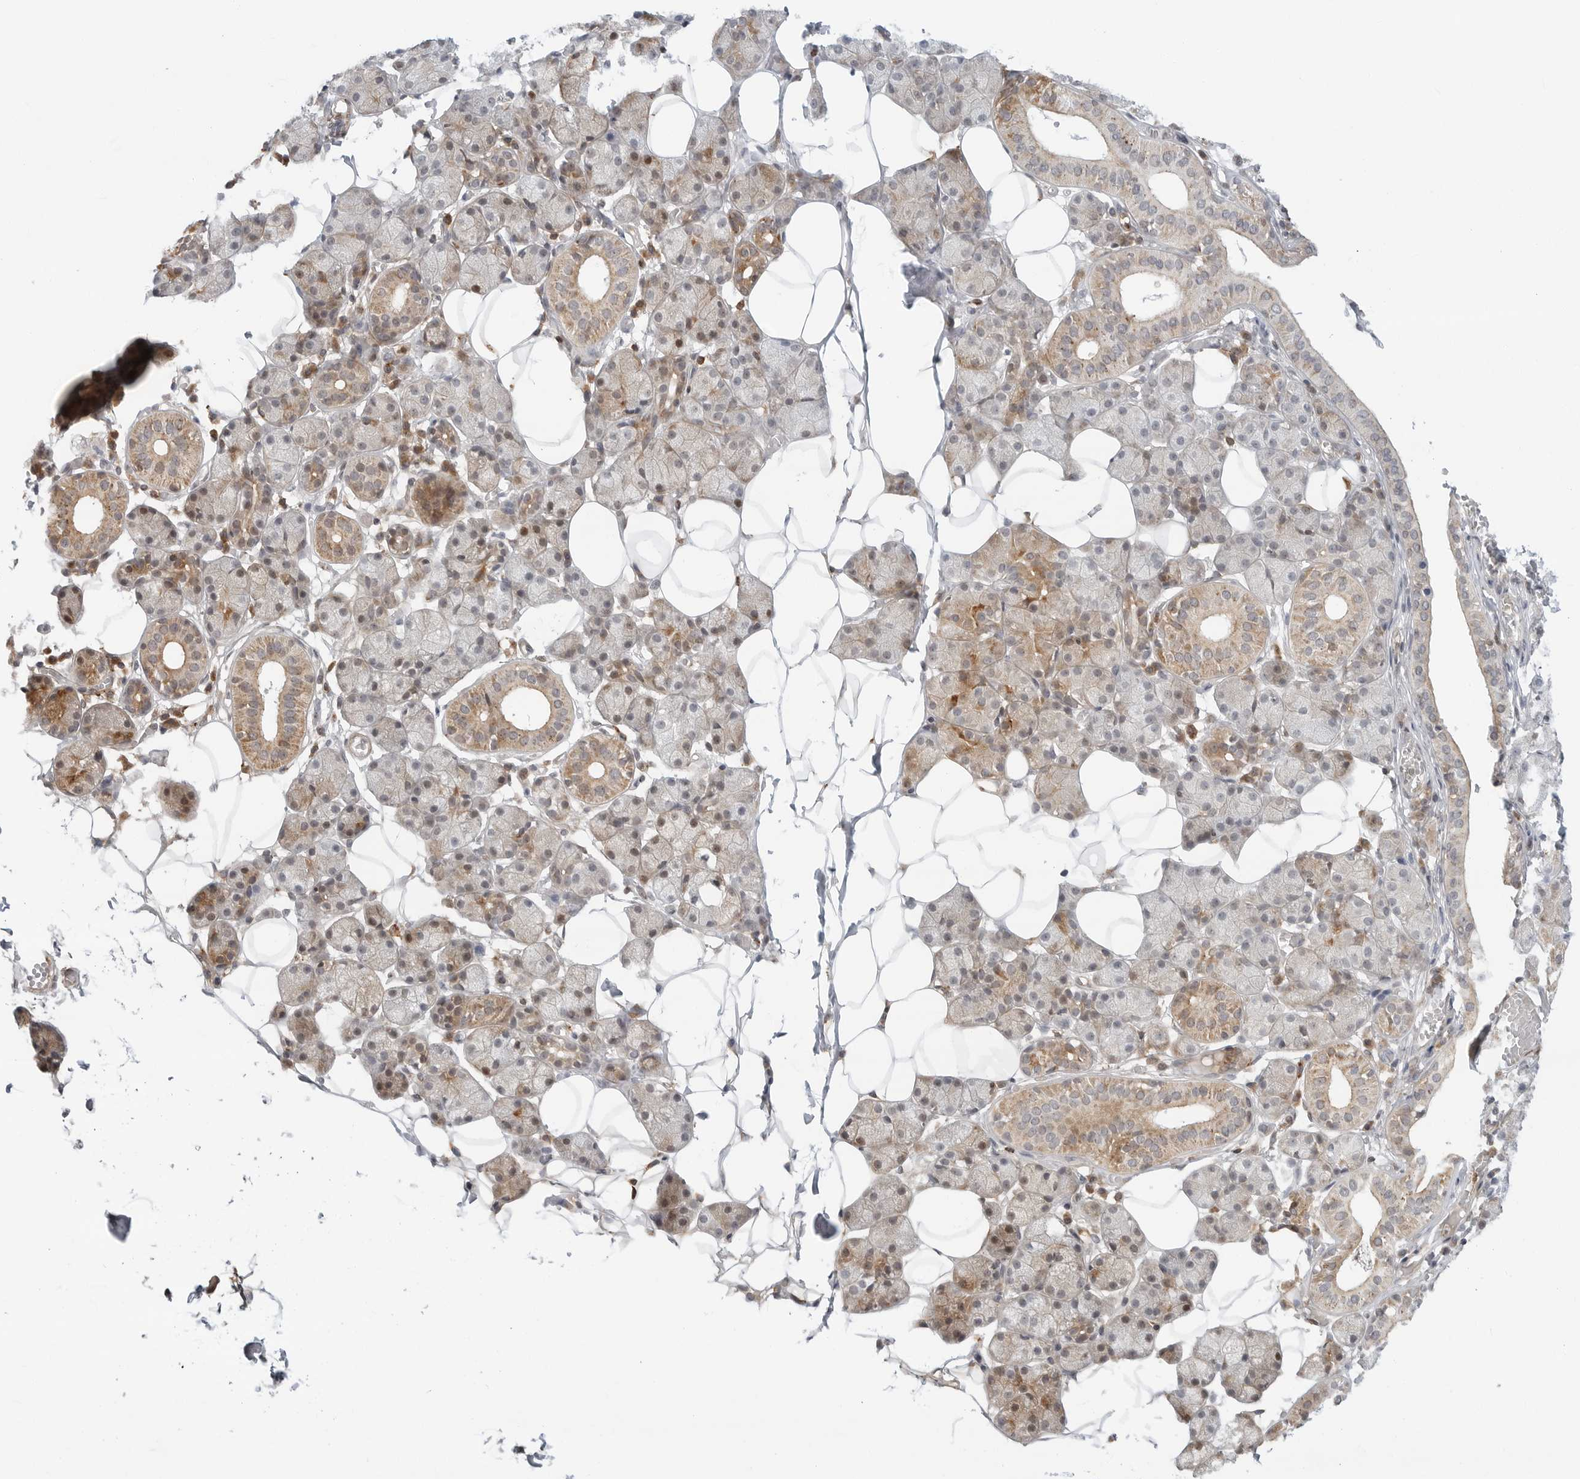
{"staining": {"intensity": "moderate", "quantity": "25%-75%", "location": "cytoplasmic/membranous"}, "tissue": "salivary gland", "cell_type": "Glandular cells", "image_type": "normal", "snomed": [{"axis": "morphology", "description": "Normal tissue, NOS"}, {"axis": "topography", "description": "Salivary gland"}], "caption": "Immunohistochemical staining of benign human salivary gland demonstrates 25%-75% levels of moderate cytoplasmic/membranous protein expression in about 25%-75% of glandular cells.", "gene": "C1QTNF1", "patient": {"sex": "female", "age": 33}}